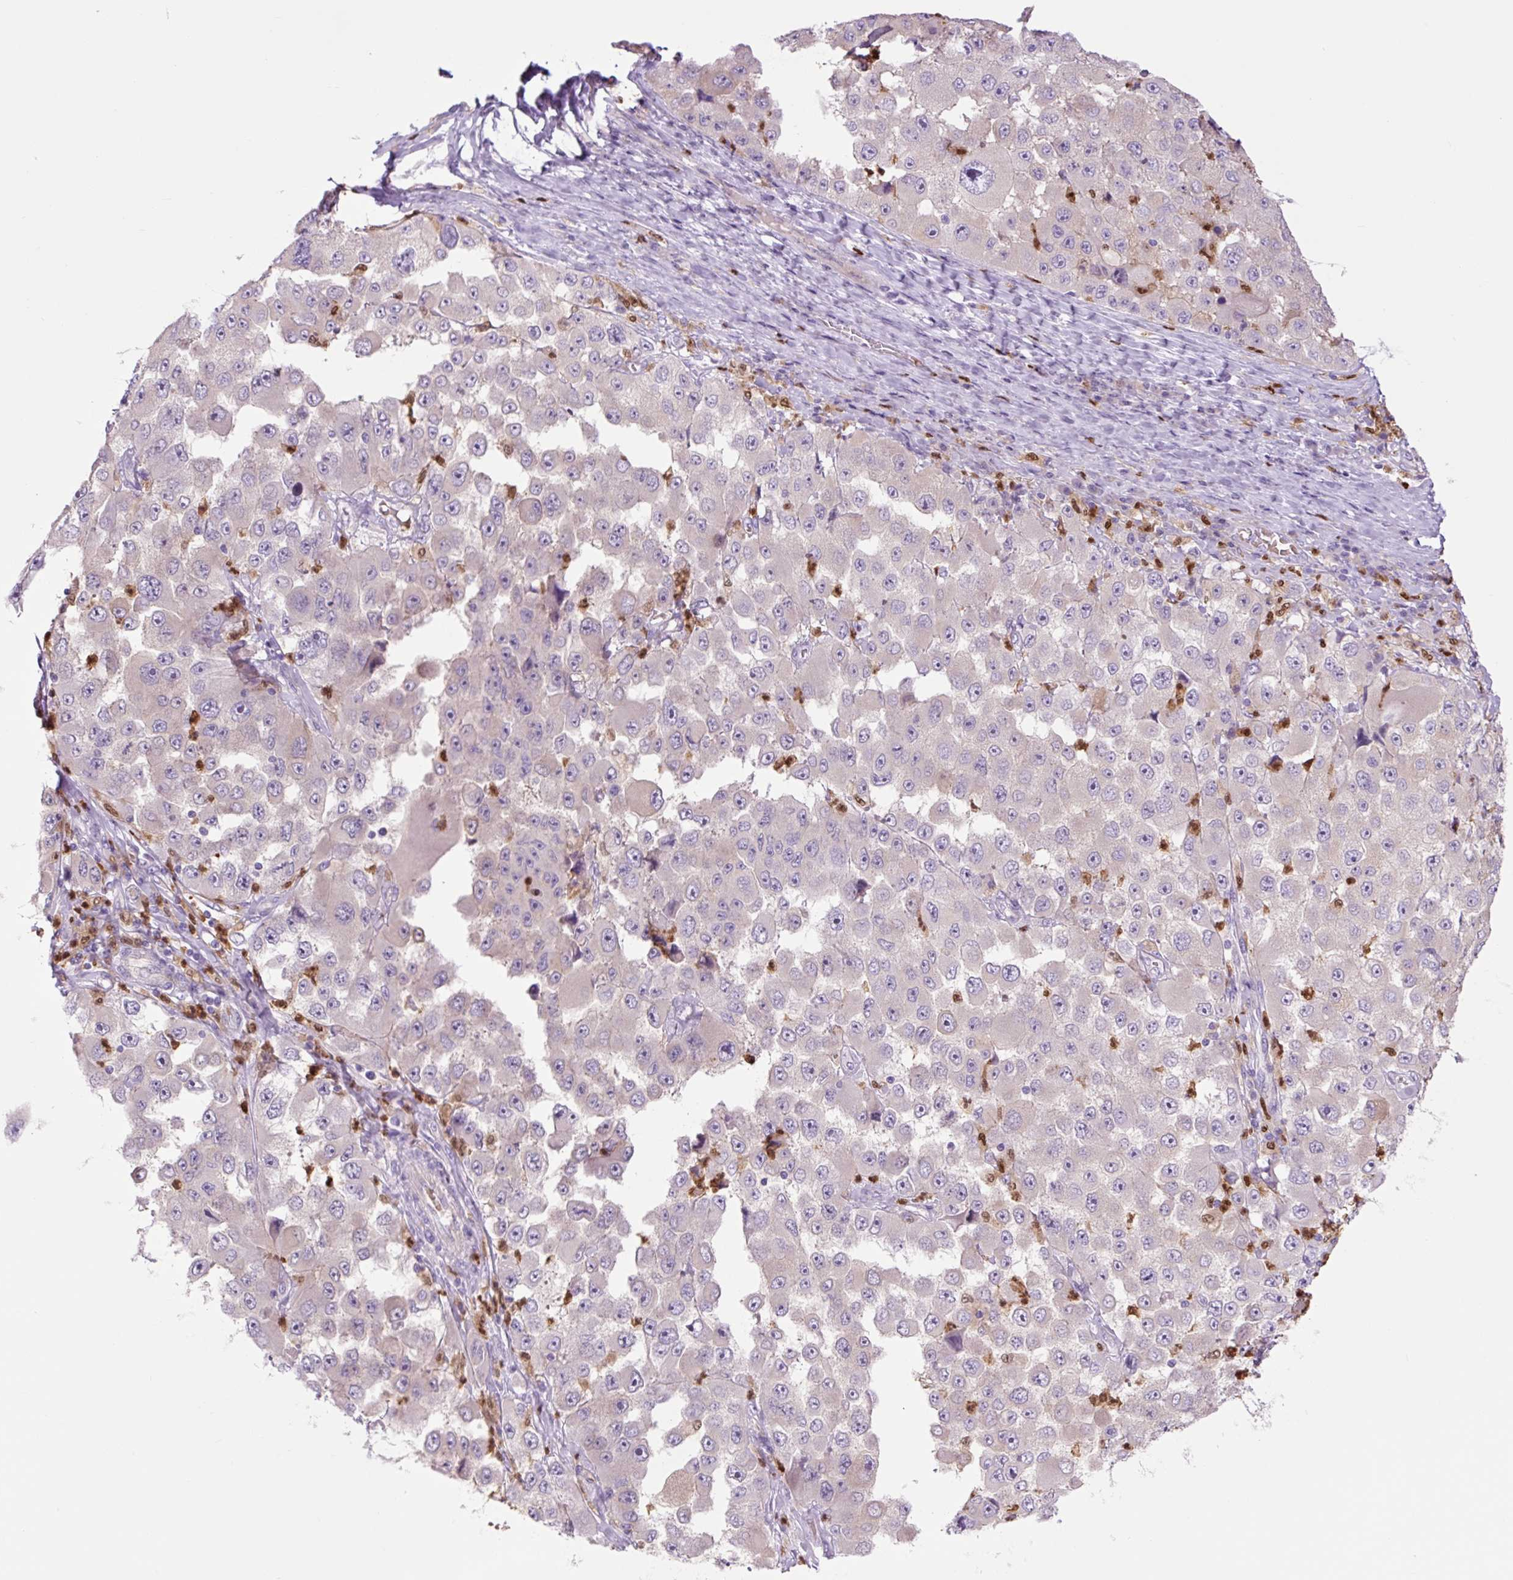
{"staining": {"intensity": "negative", "quantity": "none", "location": "none"}, "tissue": "melanoma", "cell_type": "Tumor cells", "image_type": "cancer", "snomed": [{"axis": "morphology", "description": "Malignant melanoma, Metastatic site"}, {"axis": "topography", "description": "Lymph node"}], "caption": "Immunohistochemistry of human malignant melanoma (metastatic site) reveals no staining in tumor cells.", "gene": "SPI1", "patient": {"sex": "male", "age": 62}}